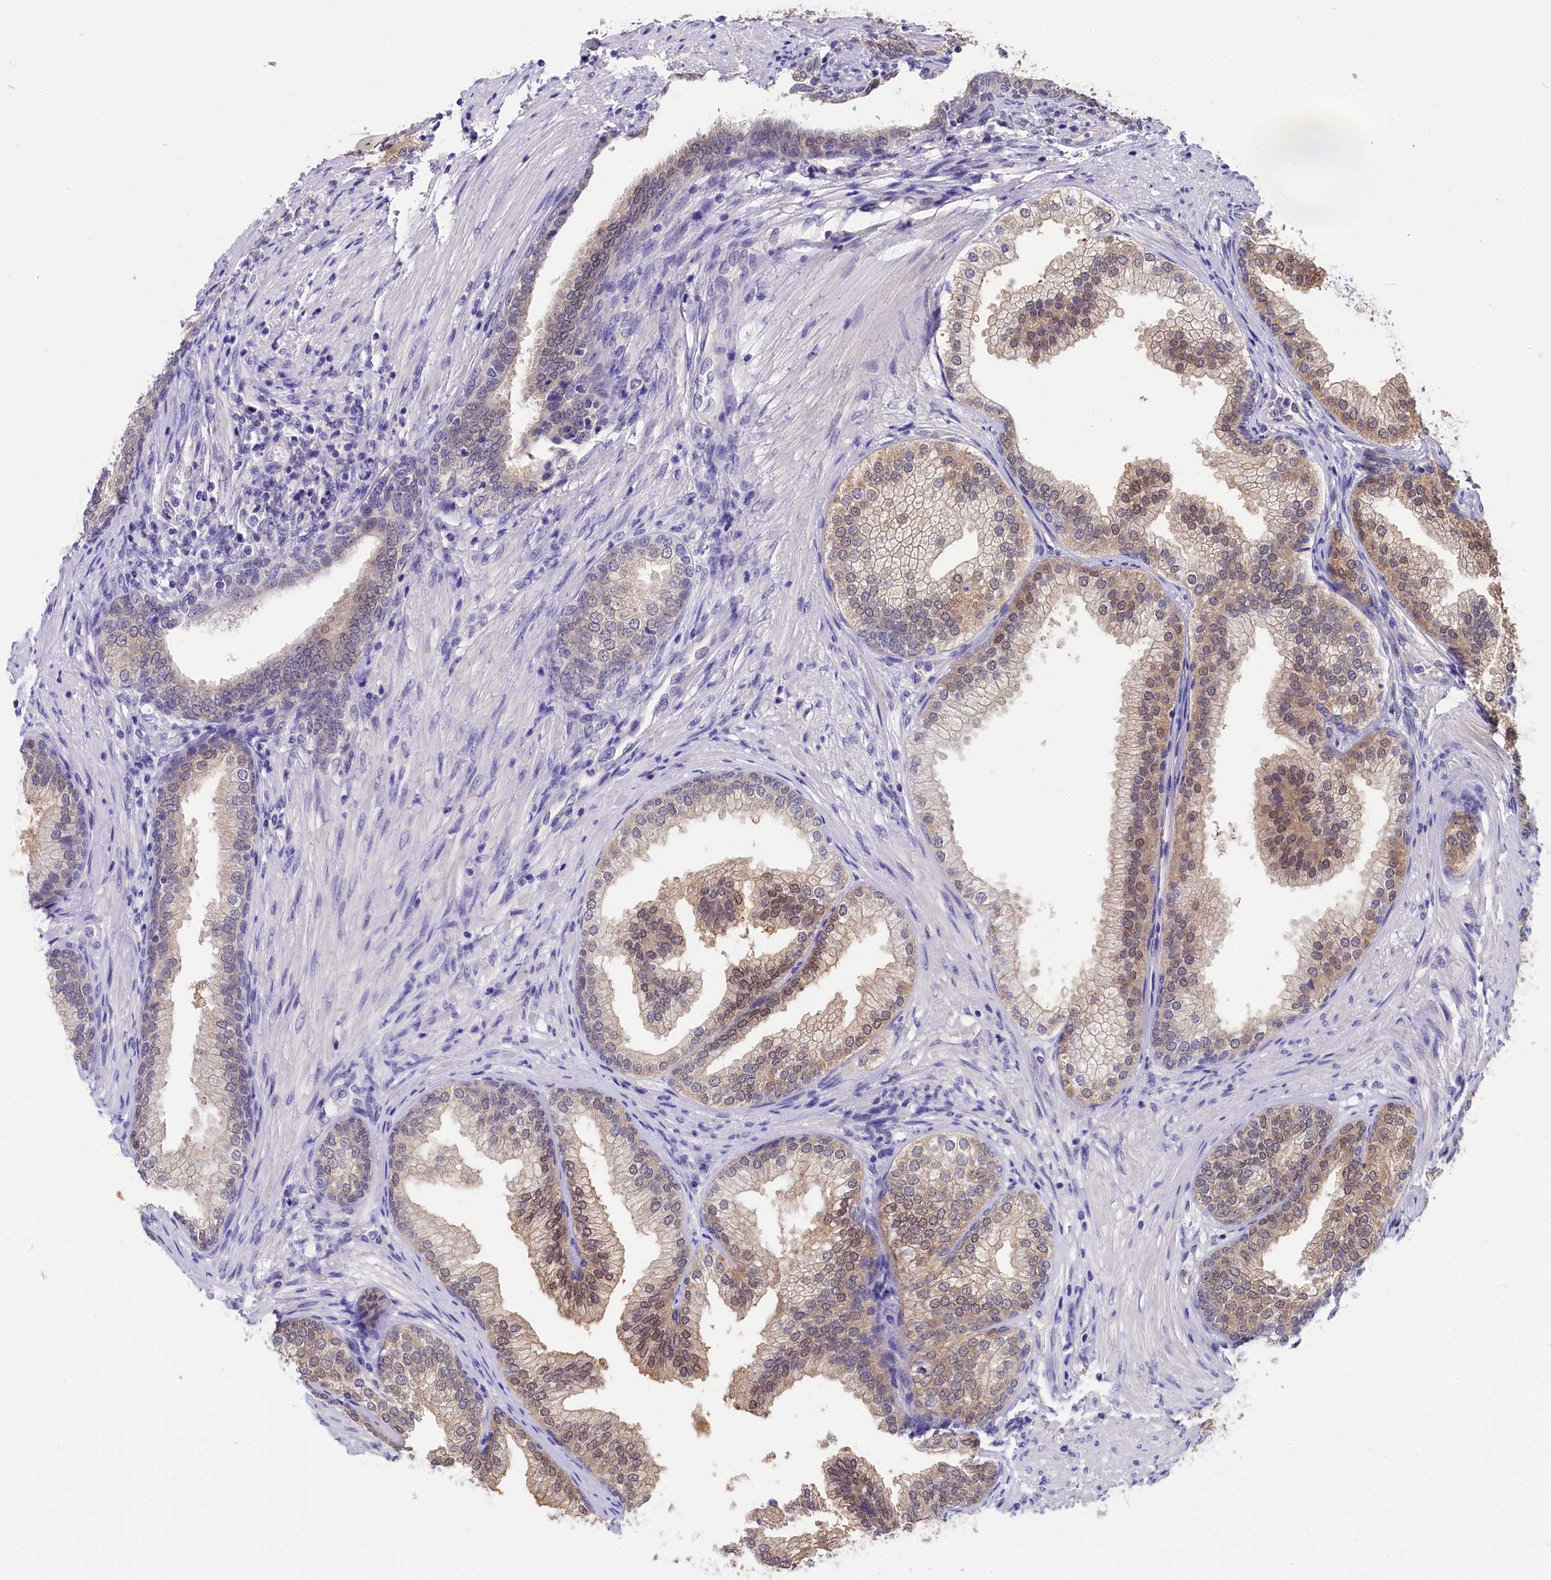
{"staining": {"intensity": "weak", "quantity": ">75%", "location": "cytoplasmic/membranous,nuclear"}, "tissue": "prostate", "cell_type": "Glandular cells", "image_type": "normal", "snomed": [{"axis": "morphology", "description": "Normal tissue, NOS"}, {"axis": "topography", "description": "Prostate"}], "caption": "Immunohistochemical staining of normal human prostate displays low levels of weak cytoplasmic/membranous,nuclear expression in approximately >75% of glandular cells. Using DAB (brown) and hematoxylin (blue) stains, captured at high magnification using brightfield microscopy.", "gene": "C11orf54", "patient": {"sex": "male", "age": 76}}